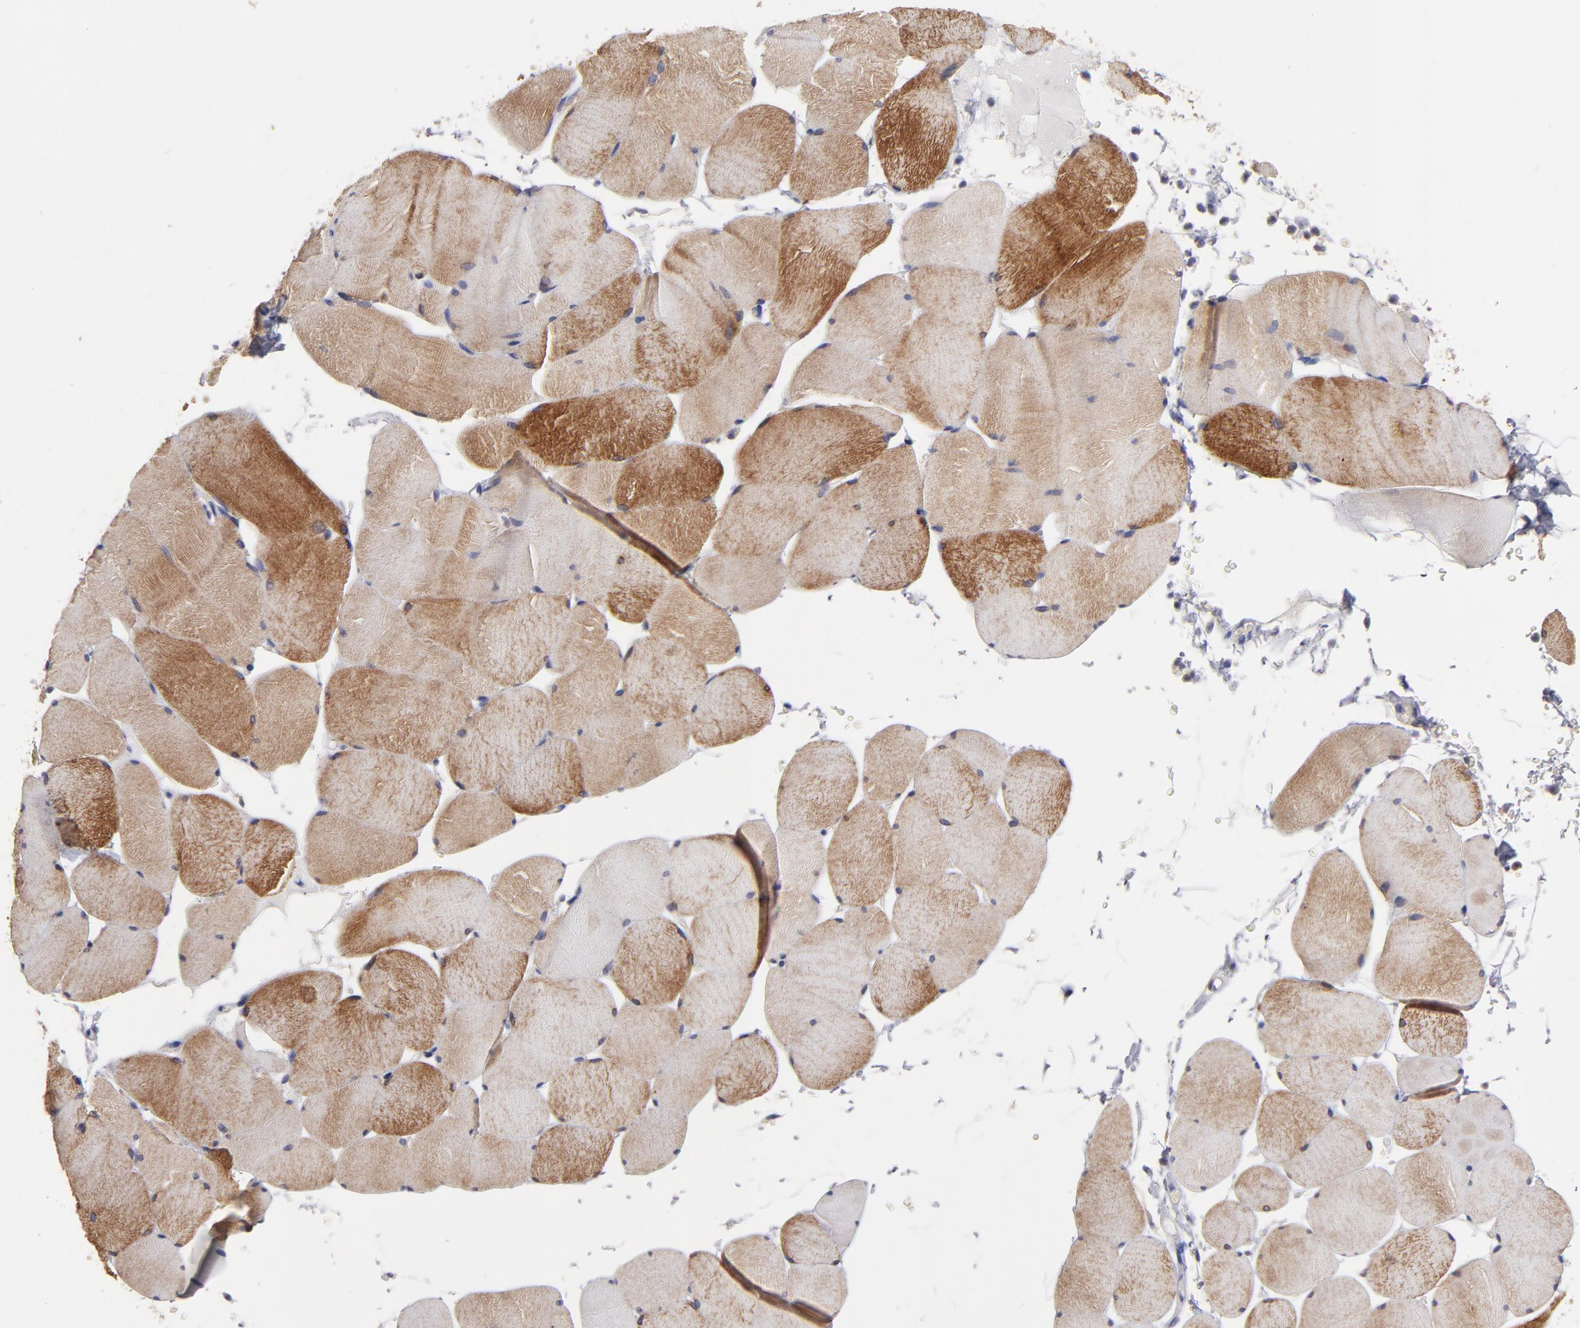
{"staining": {"intensity": "moderate", "quantity": "25%-75%", "location": "cytoplasmic/membranous"}, "tissue": "skeletal muscle", "cell_type": "Myocytes", "image_type": "normal", "snomed": [{"axis": "morphology", "description": "Normal tissue, NOS"}, {"axis": "topography", "description": "Skeletal muscle"}], "caption": "This image reveals immunohistochemistry staining of unremarkable human skeletal muscle, with medium moderate cytoplasmic/membranous staining in about 25%-75% of myocytes.", "gene": "SLMAP", "patient": {"sex": "male", "age": 62}}